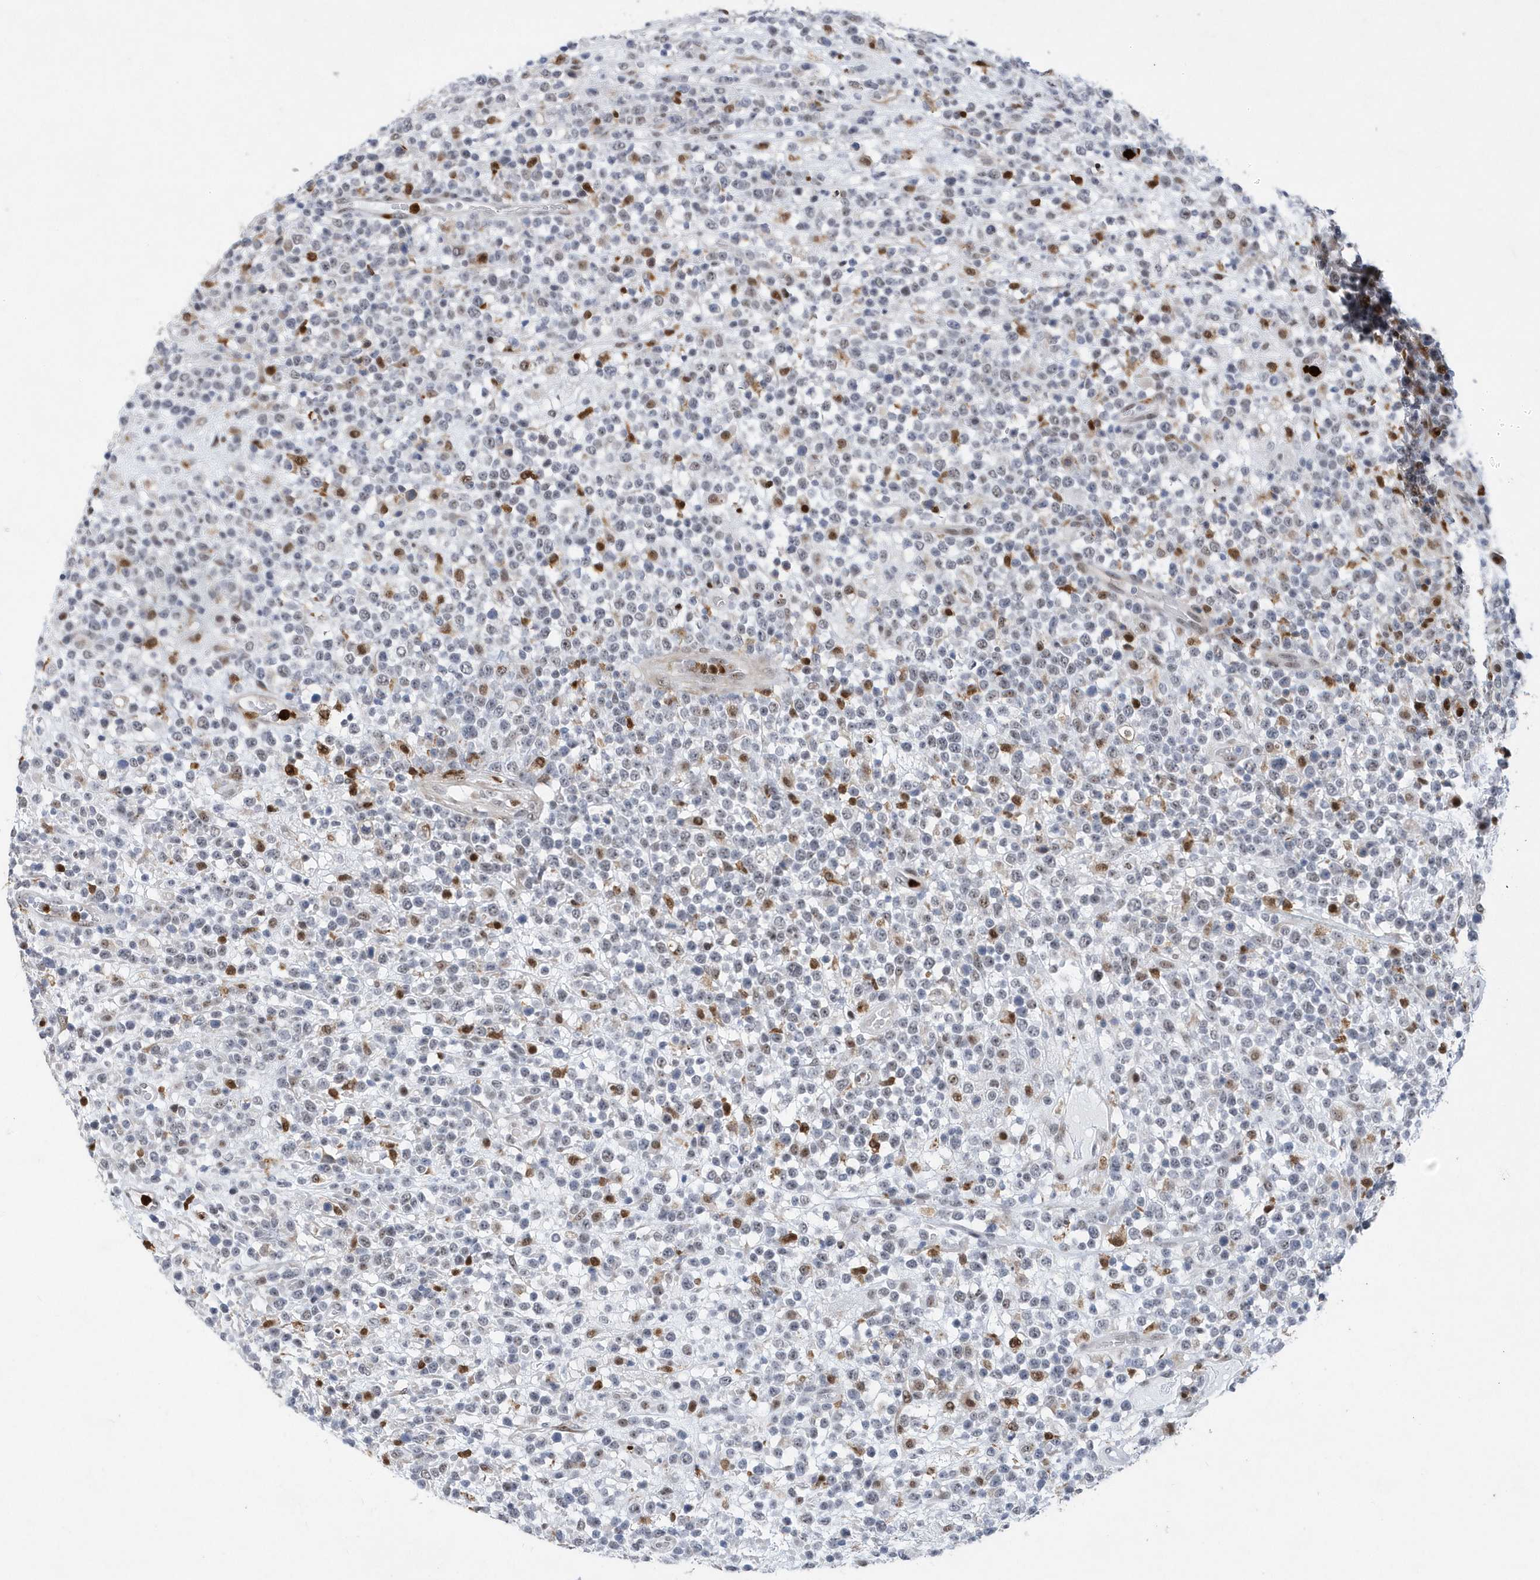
{"staining": {"intensity": "negative", "quantity": "none", "location": "none"}, "tissue": "lymphoma", "cell_type": "Tumor cells", "image_type": "cancer", "snomed": [{"axis": "morphology", "description": "Malignant lymphoma, non-Hodgkin's type, High grade"}, {"axis": "topography", "description": "Colon"}], "caption": "Immunohistochemistry (IHC) micrograph of human lymphoma stained for a protein (brown), which displays no positivity in tumor cells.", "gene": "RPP30", "patient": {"sex": "female", "age": 53}}